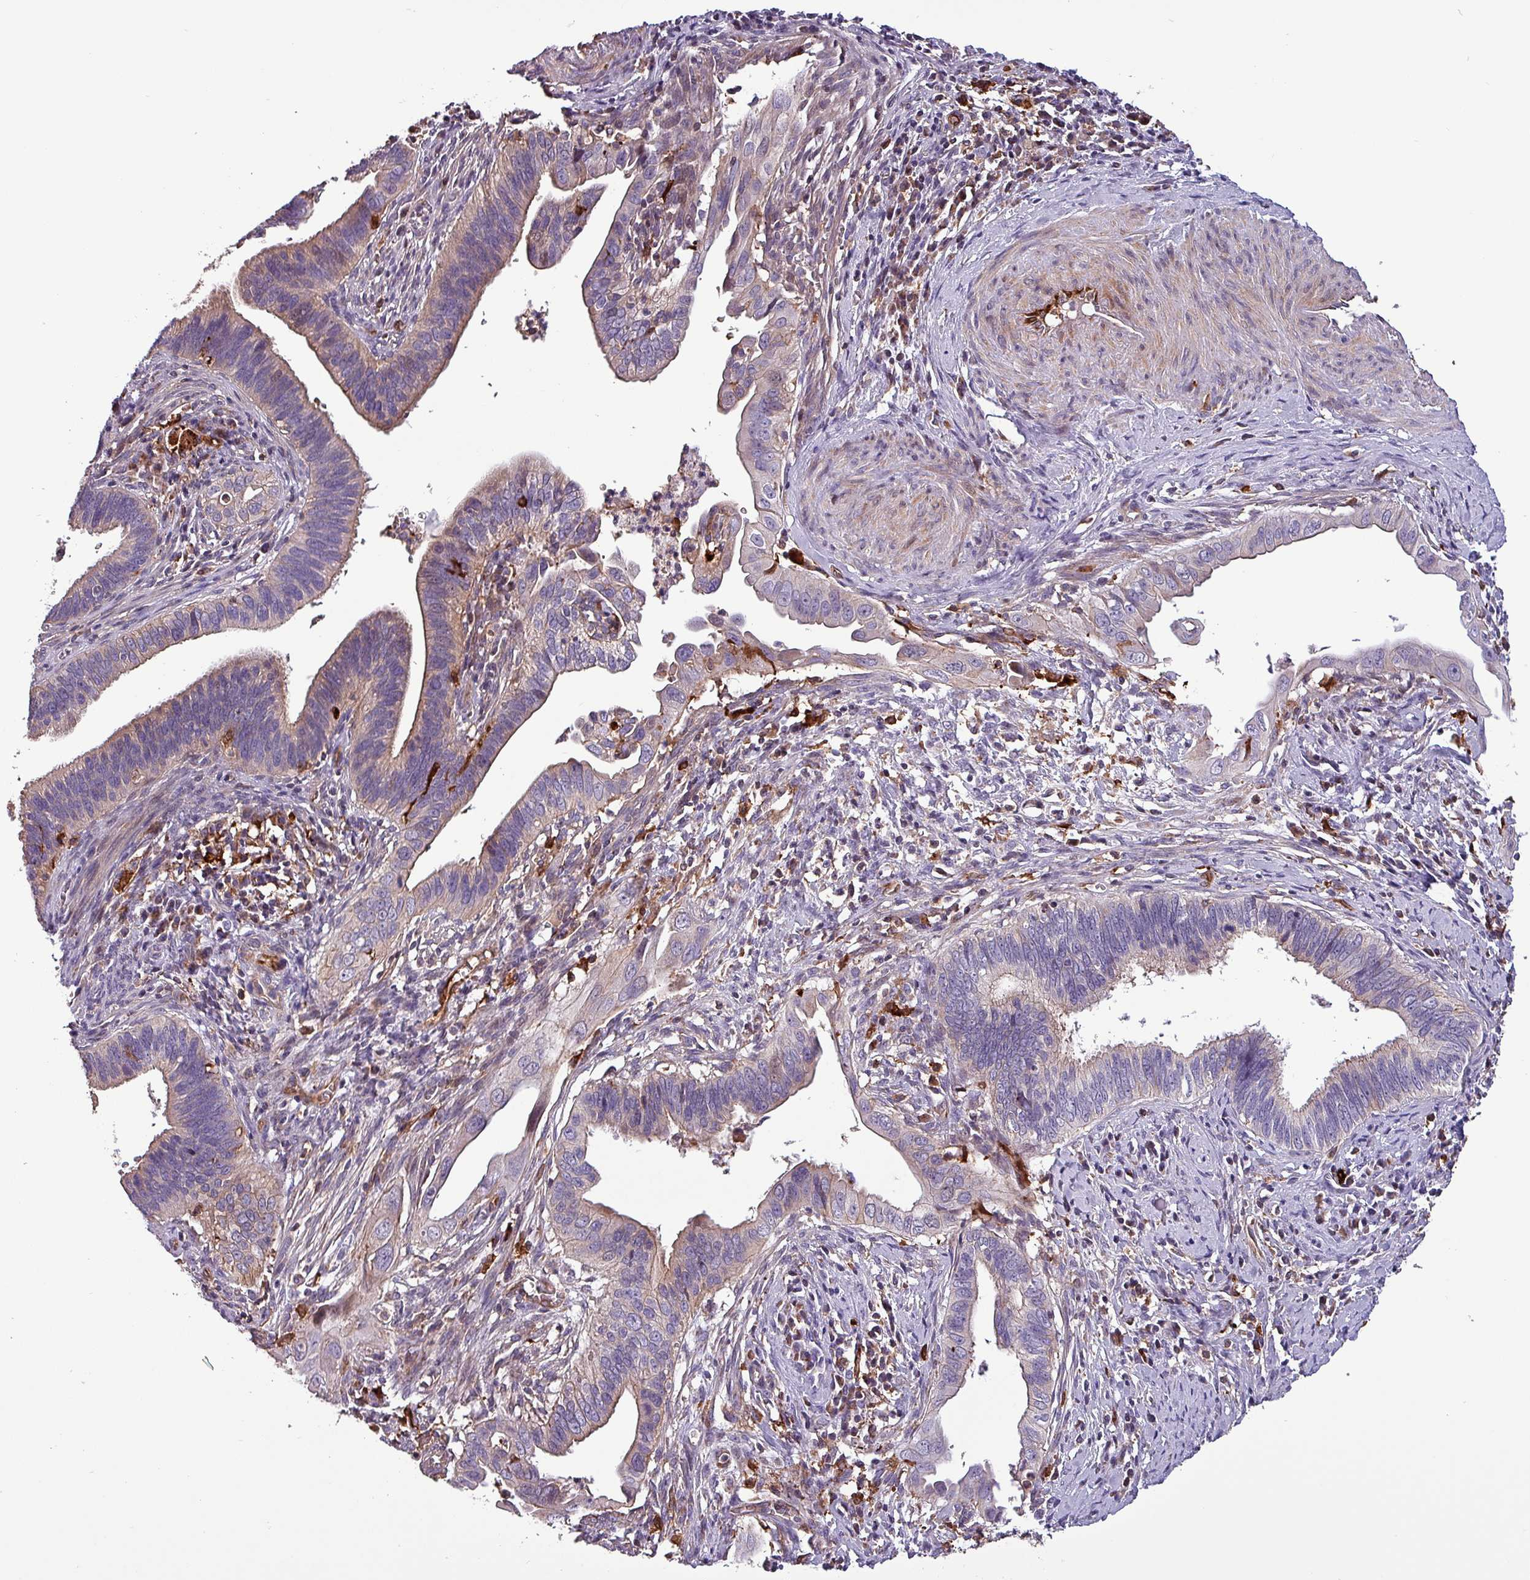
{"staining": {"intensity": "moderate", "quantity": "25%-75%", "location": "cytoplasmic/membranous"}, "tissue": "cervical cancer", "cell_type": "Tumor cells", "image_type": "cancer", "snomed": [{"axis": "morphology", "description": "Adenocarcinoma, NOS"}, {"axis": "topography", "description": "Cervix"}], "caption": "Immunohistochemistry histopathology image of neoplastic tissue: human cervical adenocarcinoma stained using IHC demonstrates medium levels of moderate protein expression localized specifically in the cytoplasmic/membranous of tumor cells, appearing as a cytoplasmic/membranous brown color.", "gene": "SCIN", "patient": {"sex": "female", "age": 42}}